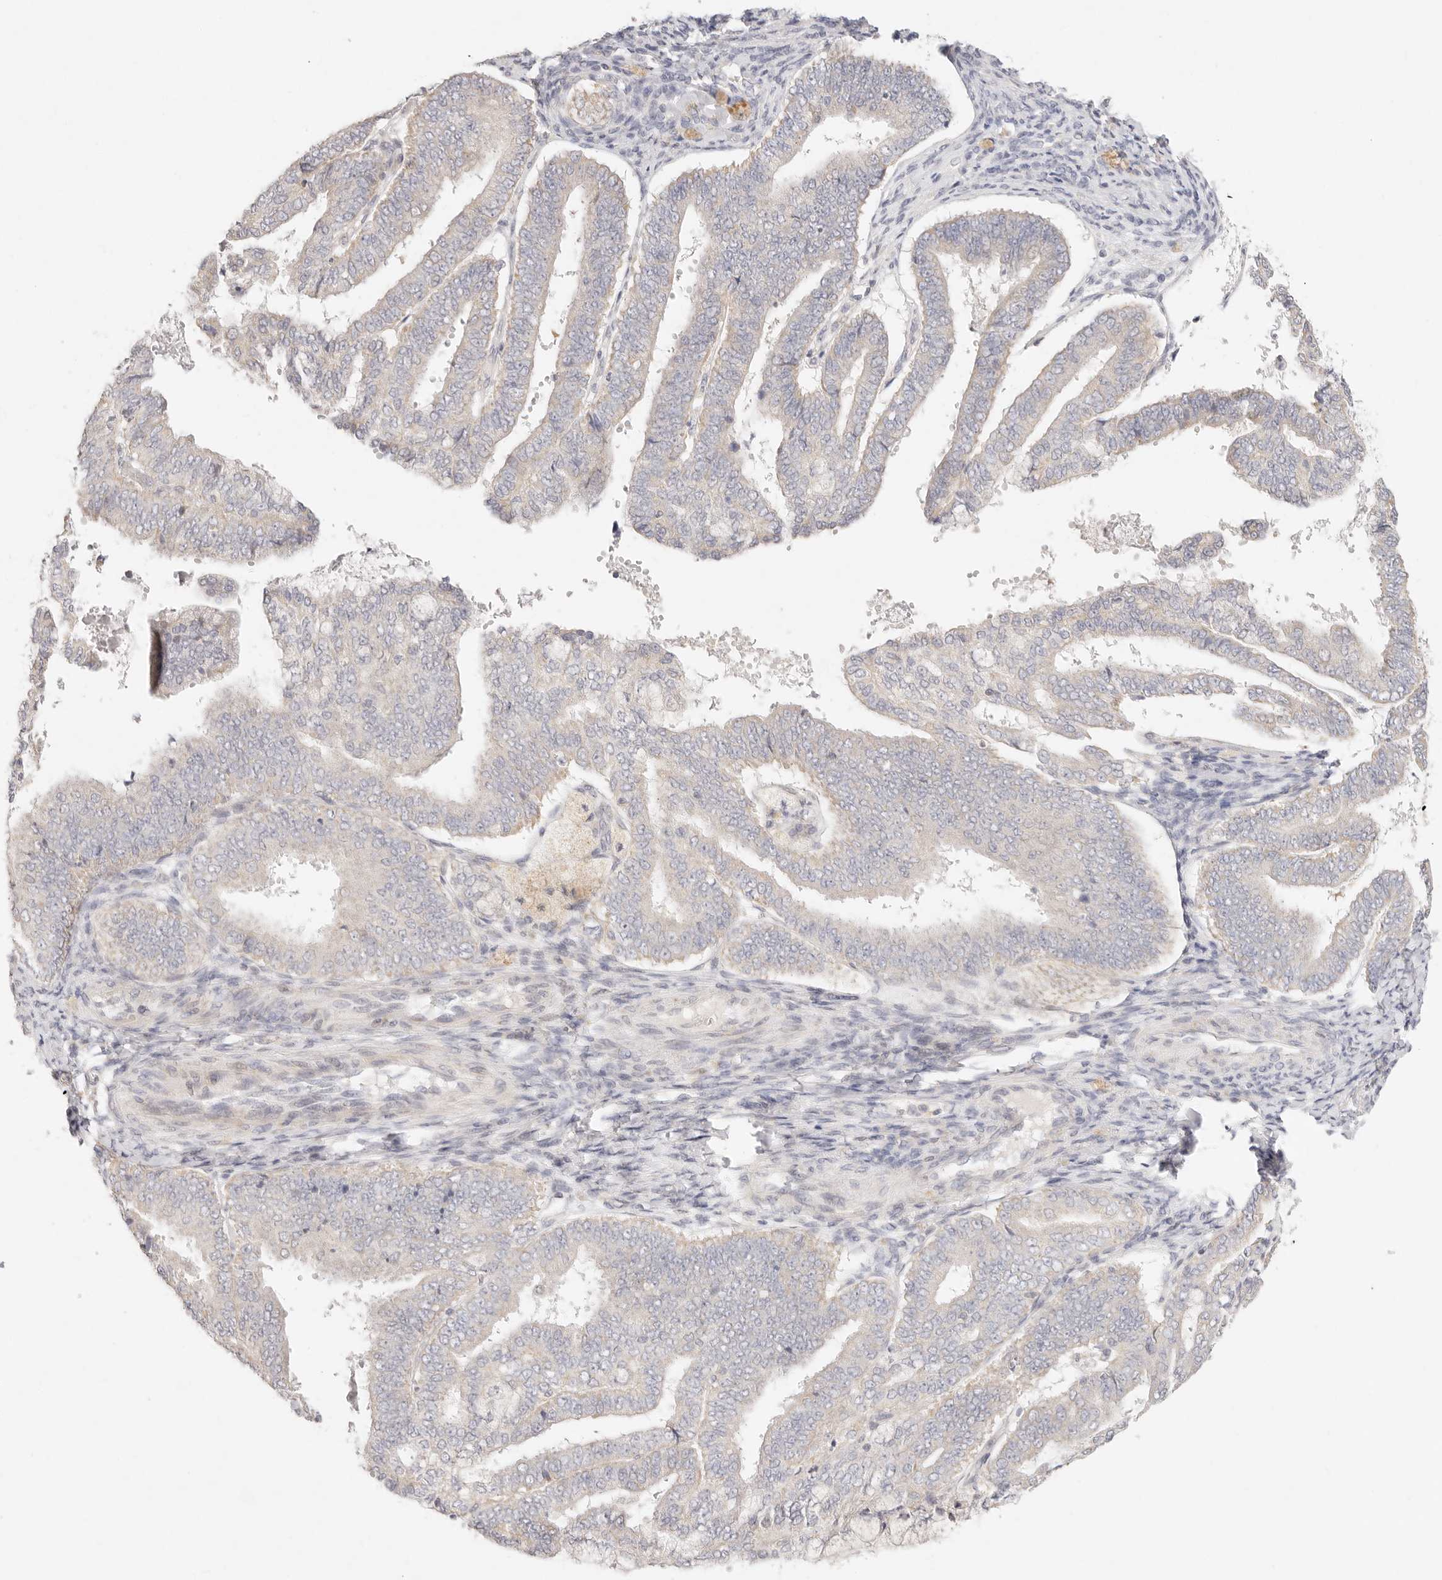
{"staining": {"intensity": "negative", "quantity": "none", "location": "none"}, "tissue": "endometrial cancer", "cell_type": "Tumor cells", "image_type": "cancer", "snomed": [{"axis": "morphology", "description": "Adenocarcinoma, NOS"}, {"axis": "topography", "description": "Endometrium"}], "caption": "Endometrial cancer was stained to show a protein in brown. There is no significant staining in tumor cells.", "gene": "GPR156", "patient": {"sex": "female", "age": 63}}